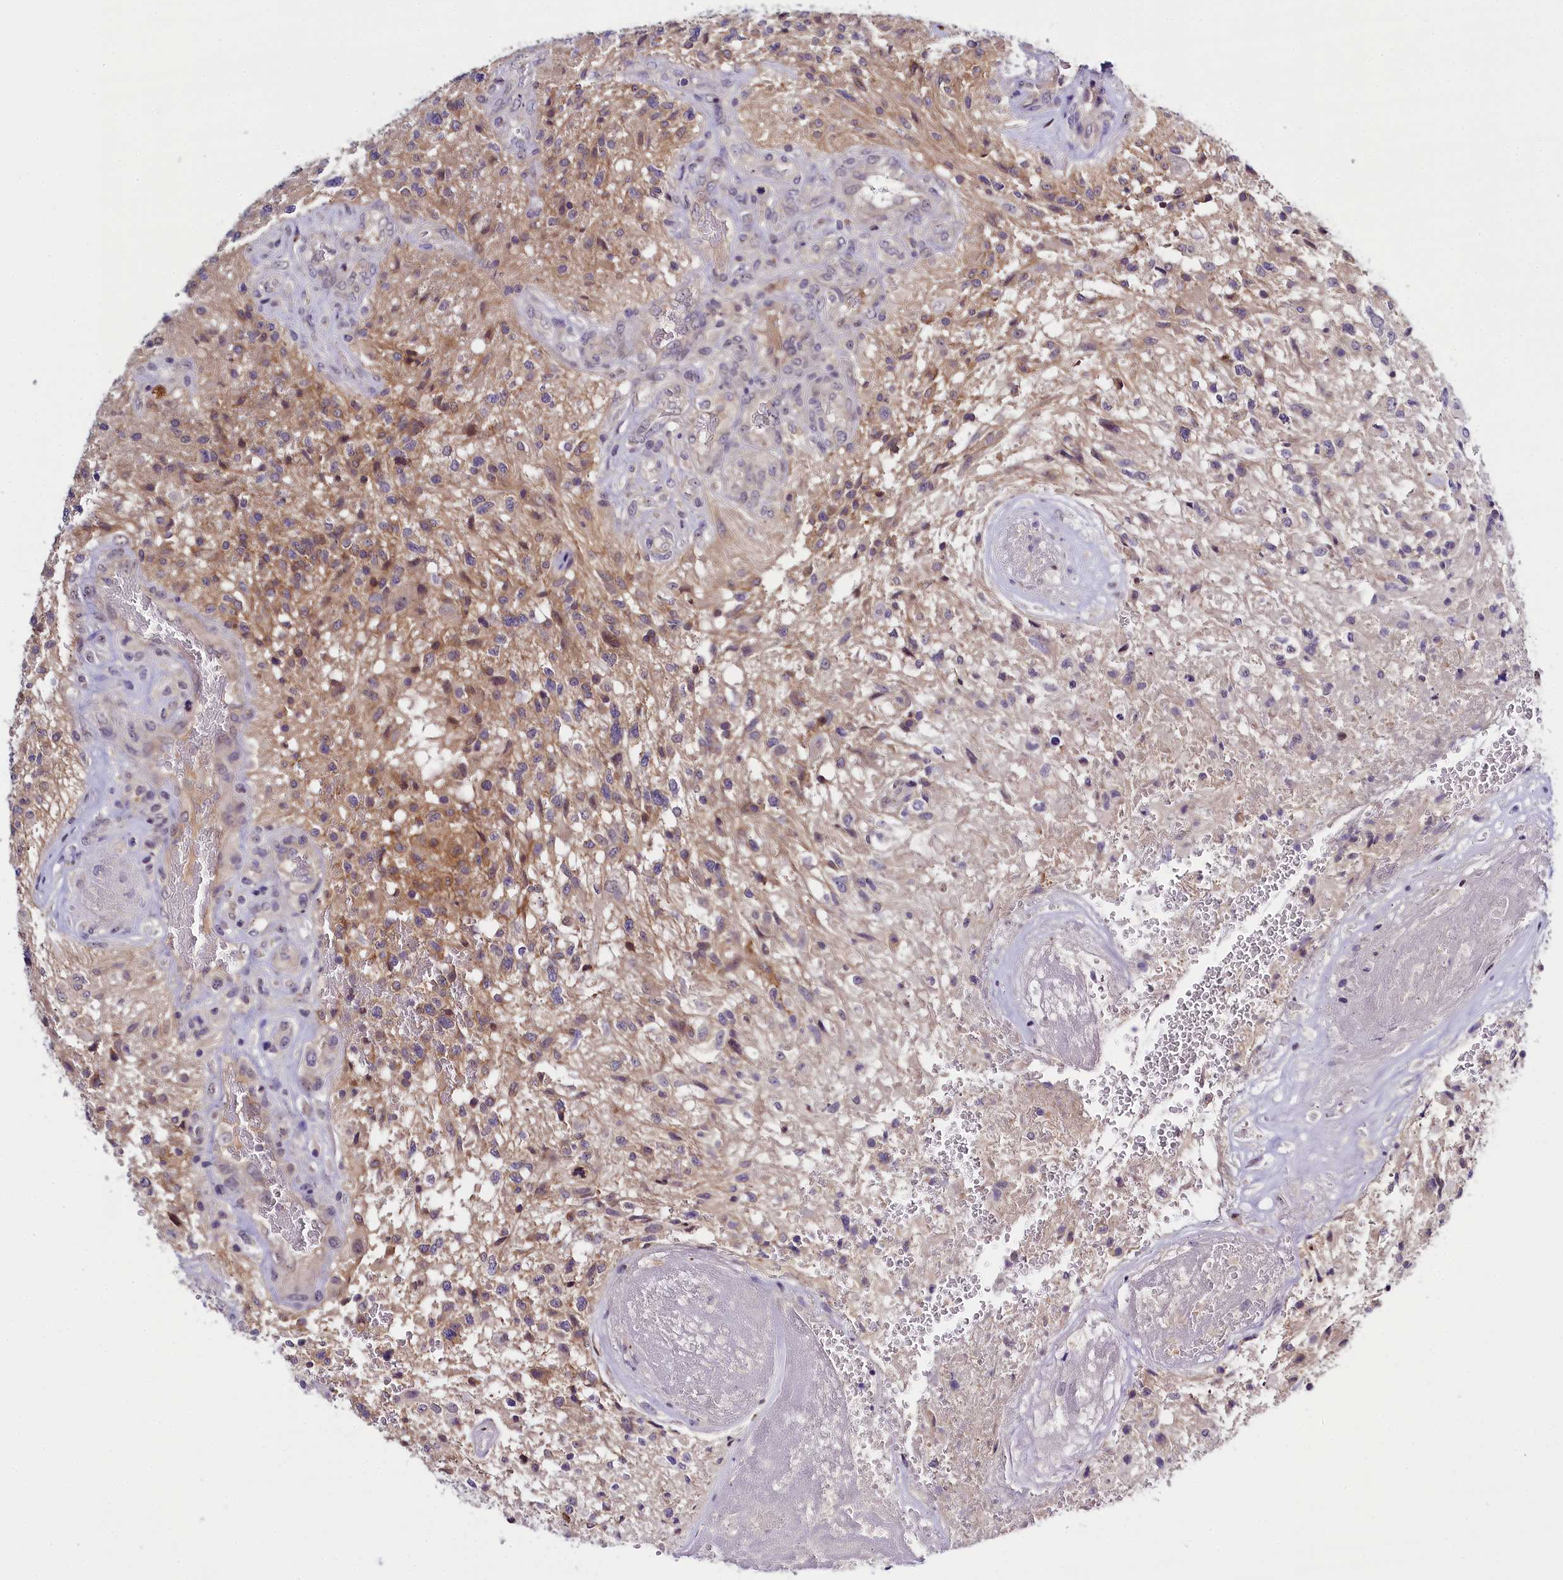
{"staining": {"intensity": "negative", "quantity": "none", "location": "none"}, "tissue": "glioma", "cell_type": "Tumor cells", "image_type": "cancer", "snomed": [{"axis": "morphology", "description": "Glioma, malignant, High grade"}, {"axis": "topography", "description": "Brain"}], "caption": "Human malignant glioma (high-grade) stained for a protein using IHC demonstrates no positivity in tumor cells.", "gene": "ENKD1", "patient": {"sex": "male", "age": 56}}